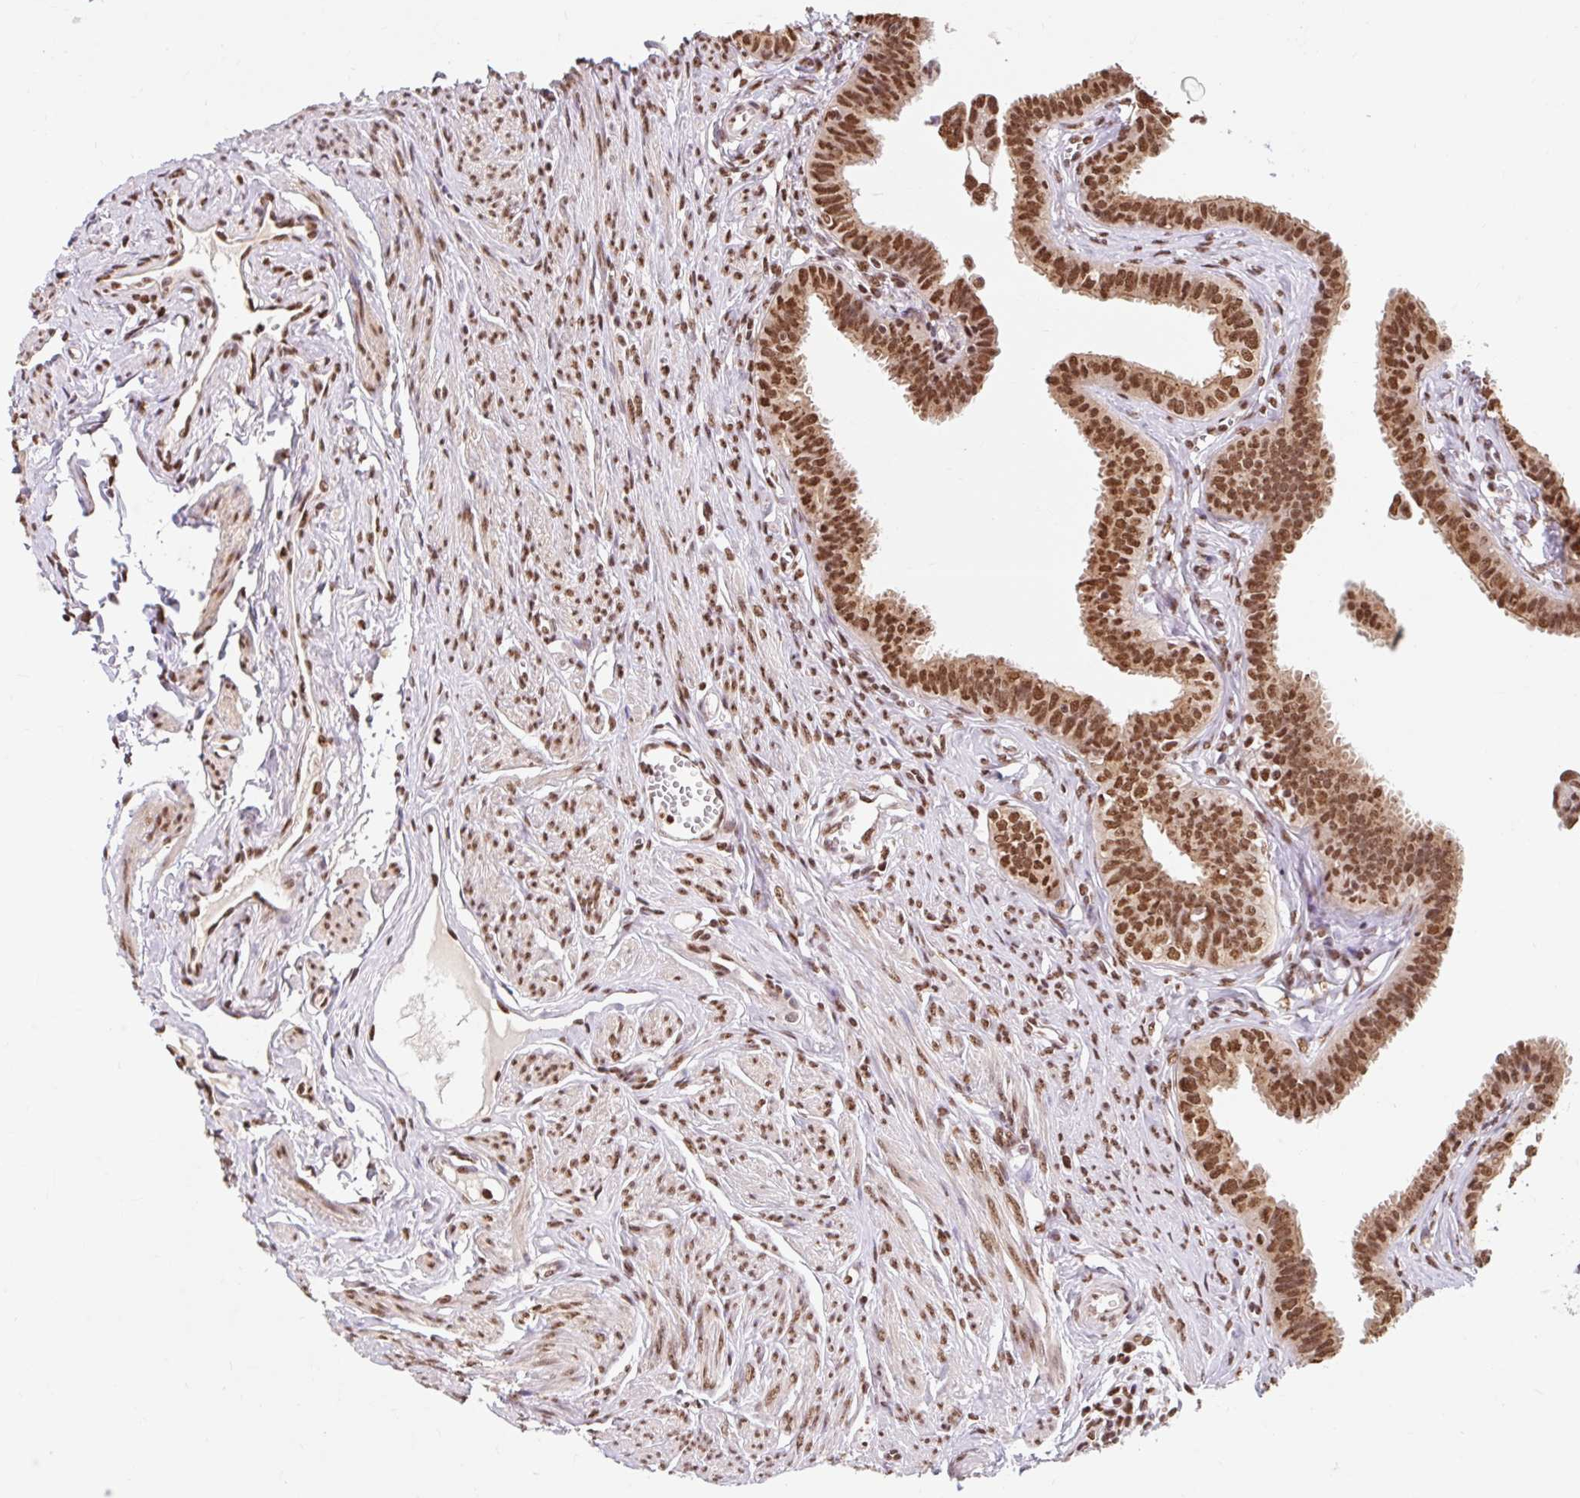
{"staining": {"intensity": "strong", "quantity": ">75%", "location": "nuclear"}, "tissue": "fallopian tube", "cell_type": "Glandular cells", "image_type": "normal", "snomed": [{"axis": "morphology", "description": "Normal tissue, NOS"}, {"axis": "morphology", "description": "Carcinoma, NOS"}, {"axis": "topography", "description": "Fallopian tube"}, {"axis": "topography", "description": "Ovary"}], "caption": "High-magnification brightfield microscopy of benign fallopian tube stained with DAB (brown) and counterstained with hematoxylin (blue). glandular cells exhibit strong nuclear staining is identified in approximately>75% of cells. (Stains: DAB in brown, nuclei in blue, Microscopy: brightfield microscopy at high magnification).", "gene": "BICRA", "patient": {"sex": "female", "age": 59}}